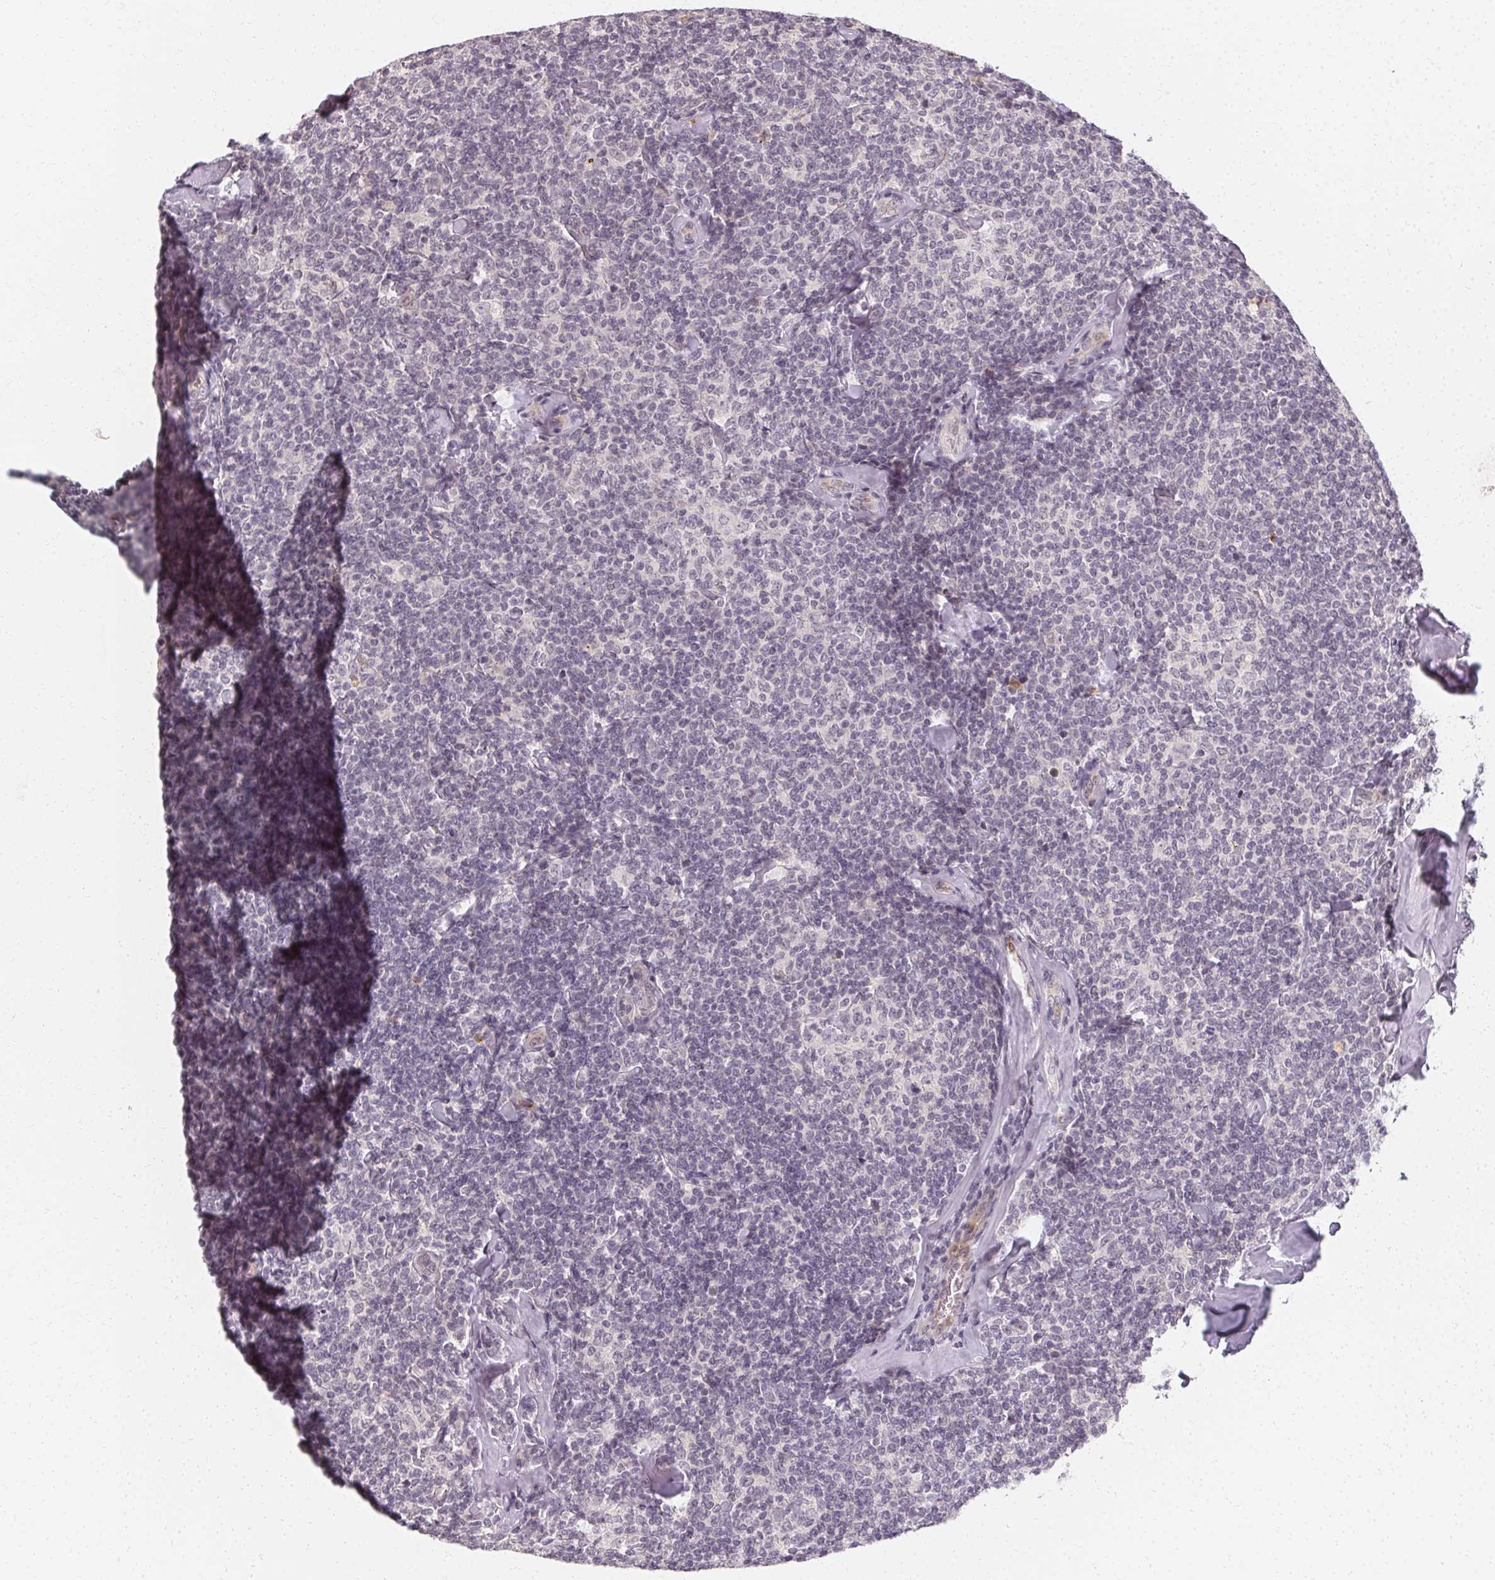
{"staining": {"intensity": "negative", "quantity": "none", "location": "none"}, "tissue": "lymphoma", "cell_type": "Tumor cells", "image_type": "cancer", "snomed": [{"axis": "morphology", "description": "Malignant lymphoma, non-Hodgkin's type, Low grade"}, {"axis": "topography", "description": "Lymph node"}], "caption": "Tumor cells show no significant protein staining in low-grade malignant lymphoma, non-Hodgkin's type. (IHC, brightfield microscopy, high magnification).", "gene": "CLCNKB", "patient": {"sex": "female", "age": 56}}